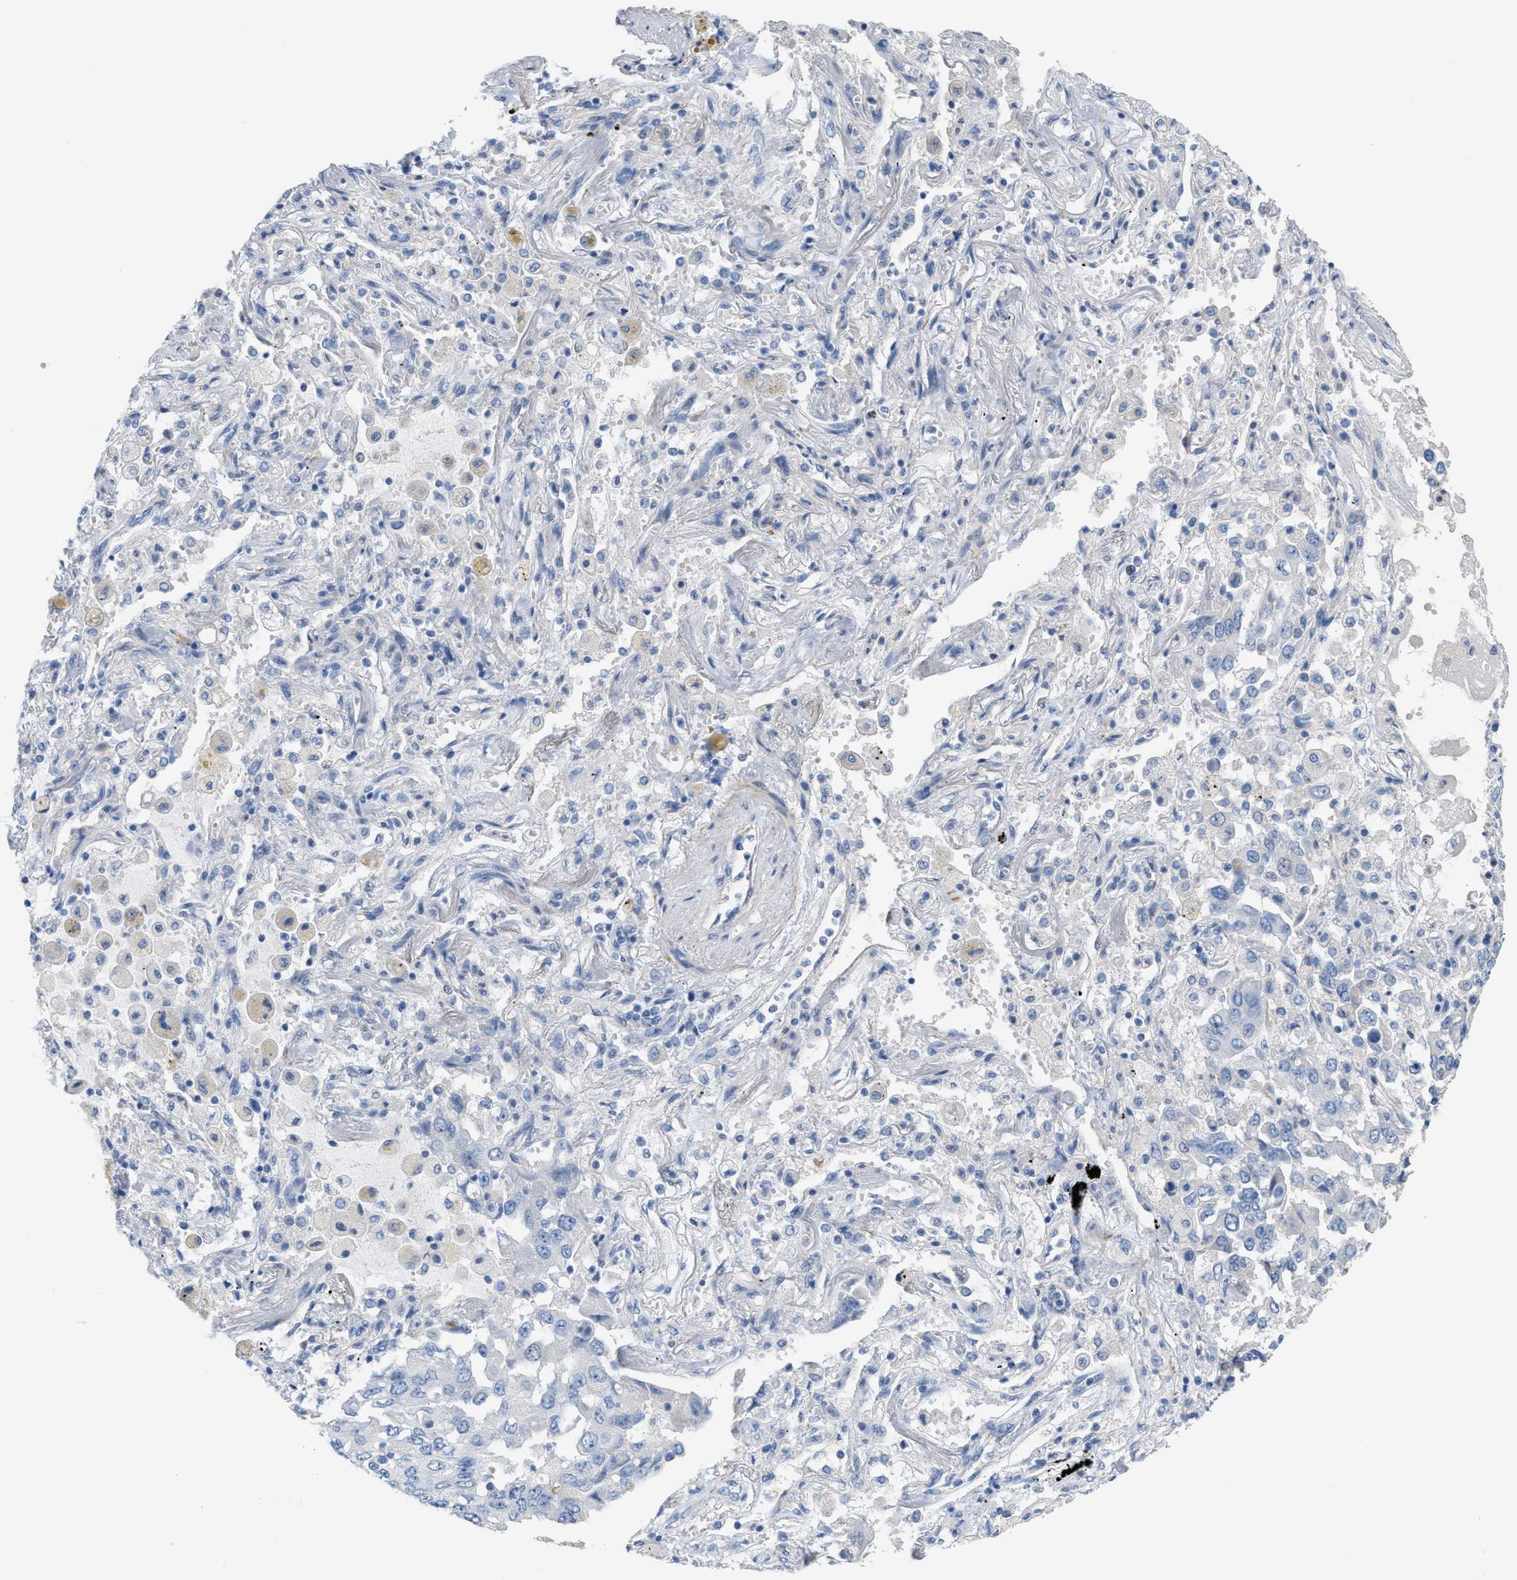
{"staining": {"intensity": "negative", "quantity": "none", "location": "none"}, "tissue": "lung cancer", "cell_type": "Tumor cells", "image_type": "cancer", "snomed": [{"axis": "morphology", "description": "Adenocarcinoma, NOS"}, {"axis": "topography", "description": "Lung"}], "caption": "IHC of human lung cancer (adenocarcinoma) displays no positivity in tumor cells.", "gene": "MPP3", "patient": {"sex": "female", "age": 65}}